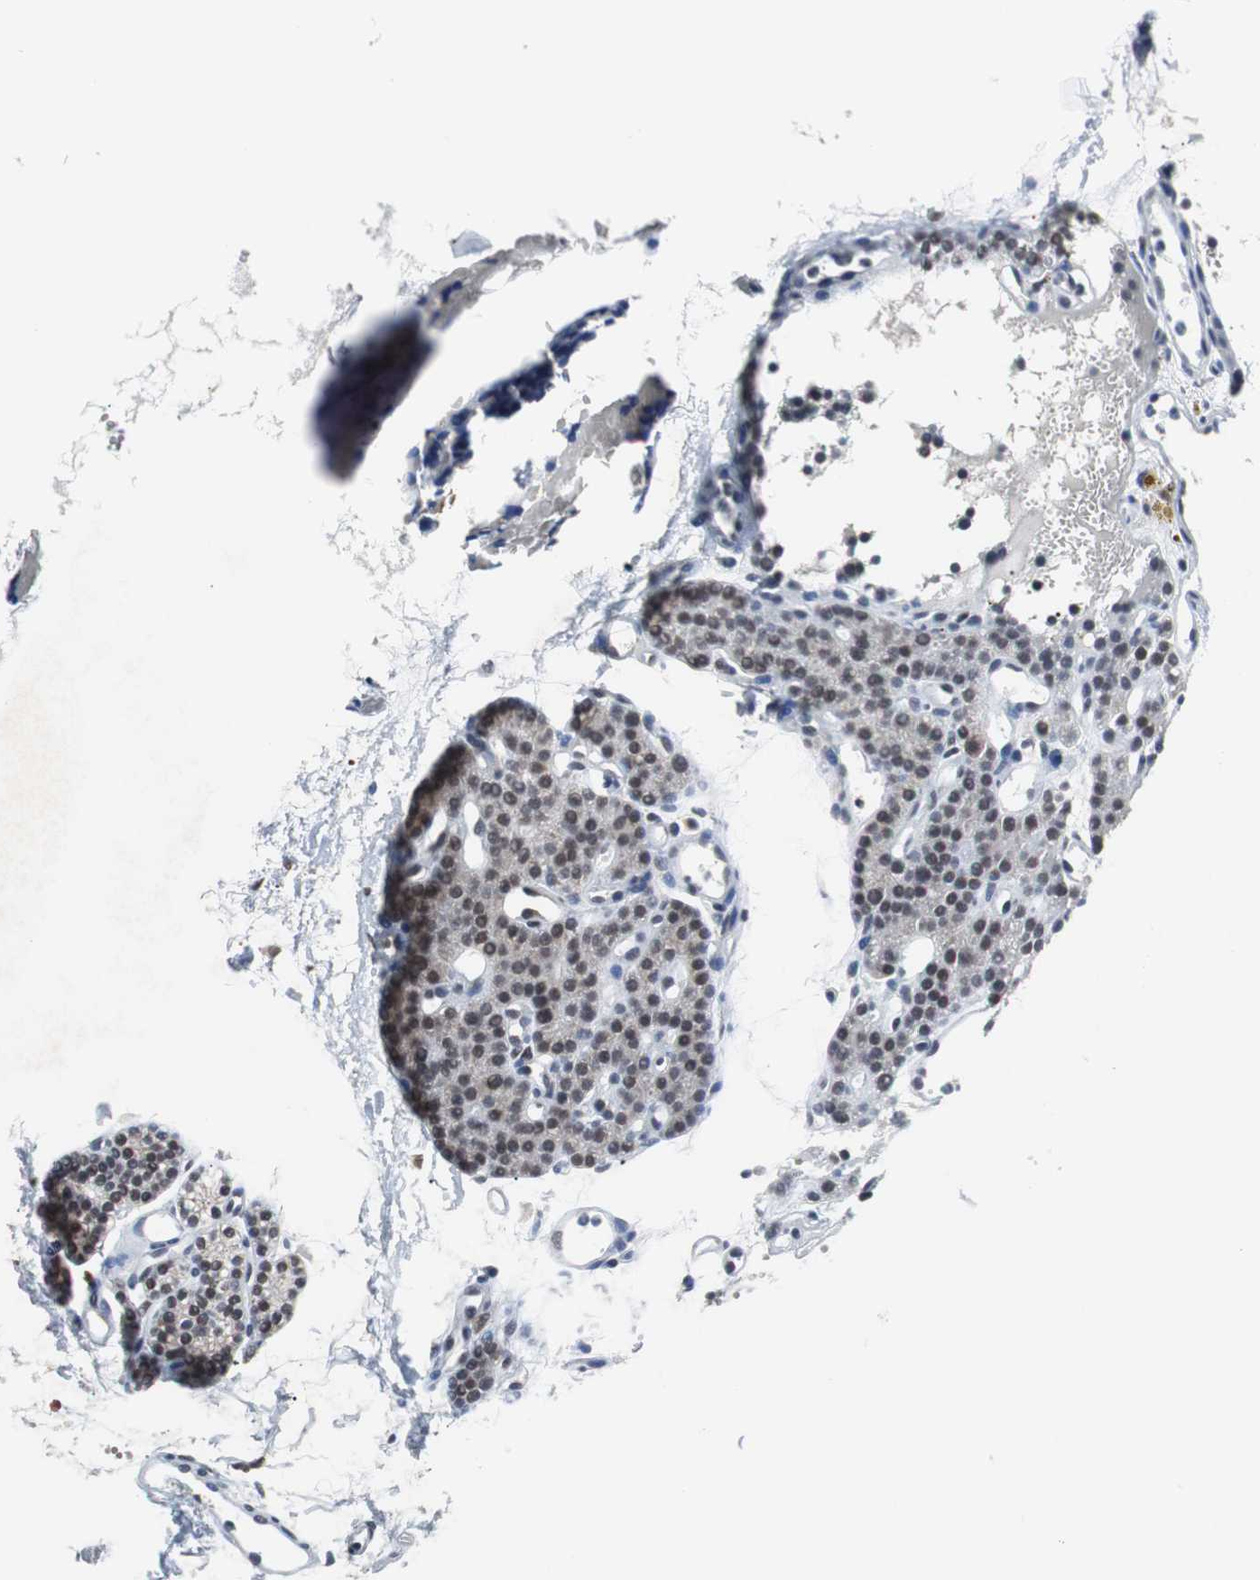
{"staining": {"intensity": "moderate", "quantity": ">75%", "location": "cytoplasmic/membranous,nuclear"}, "tissue": "parathyroid gland", "cell_type": "Glandular cells", "image_type": "normal", "snomed": [{"axis": "morphology", "description": "Normal tissue, NOS"}, {"axis": "topography", "description": "Parathyroid gland"}], "caption": "A medium amount of moderate cytoplasmic/membranous,nuclear expression is appreciated in approximately >75% of glandular cells in normal parathyroid gland. (brown staining indicates protein expression, while blue staining denotes nuclei).", "gene": "ZHX2", "patient": {"sex": "male", "age": 25}}